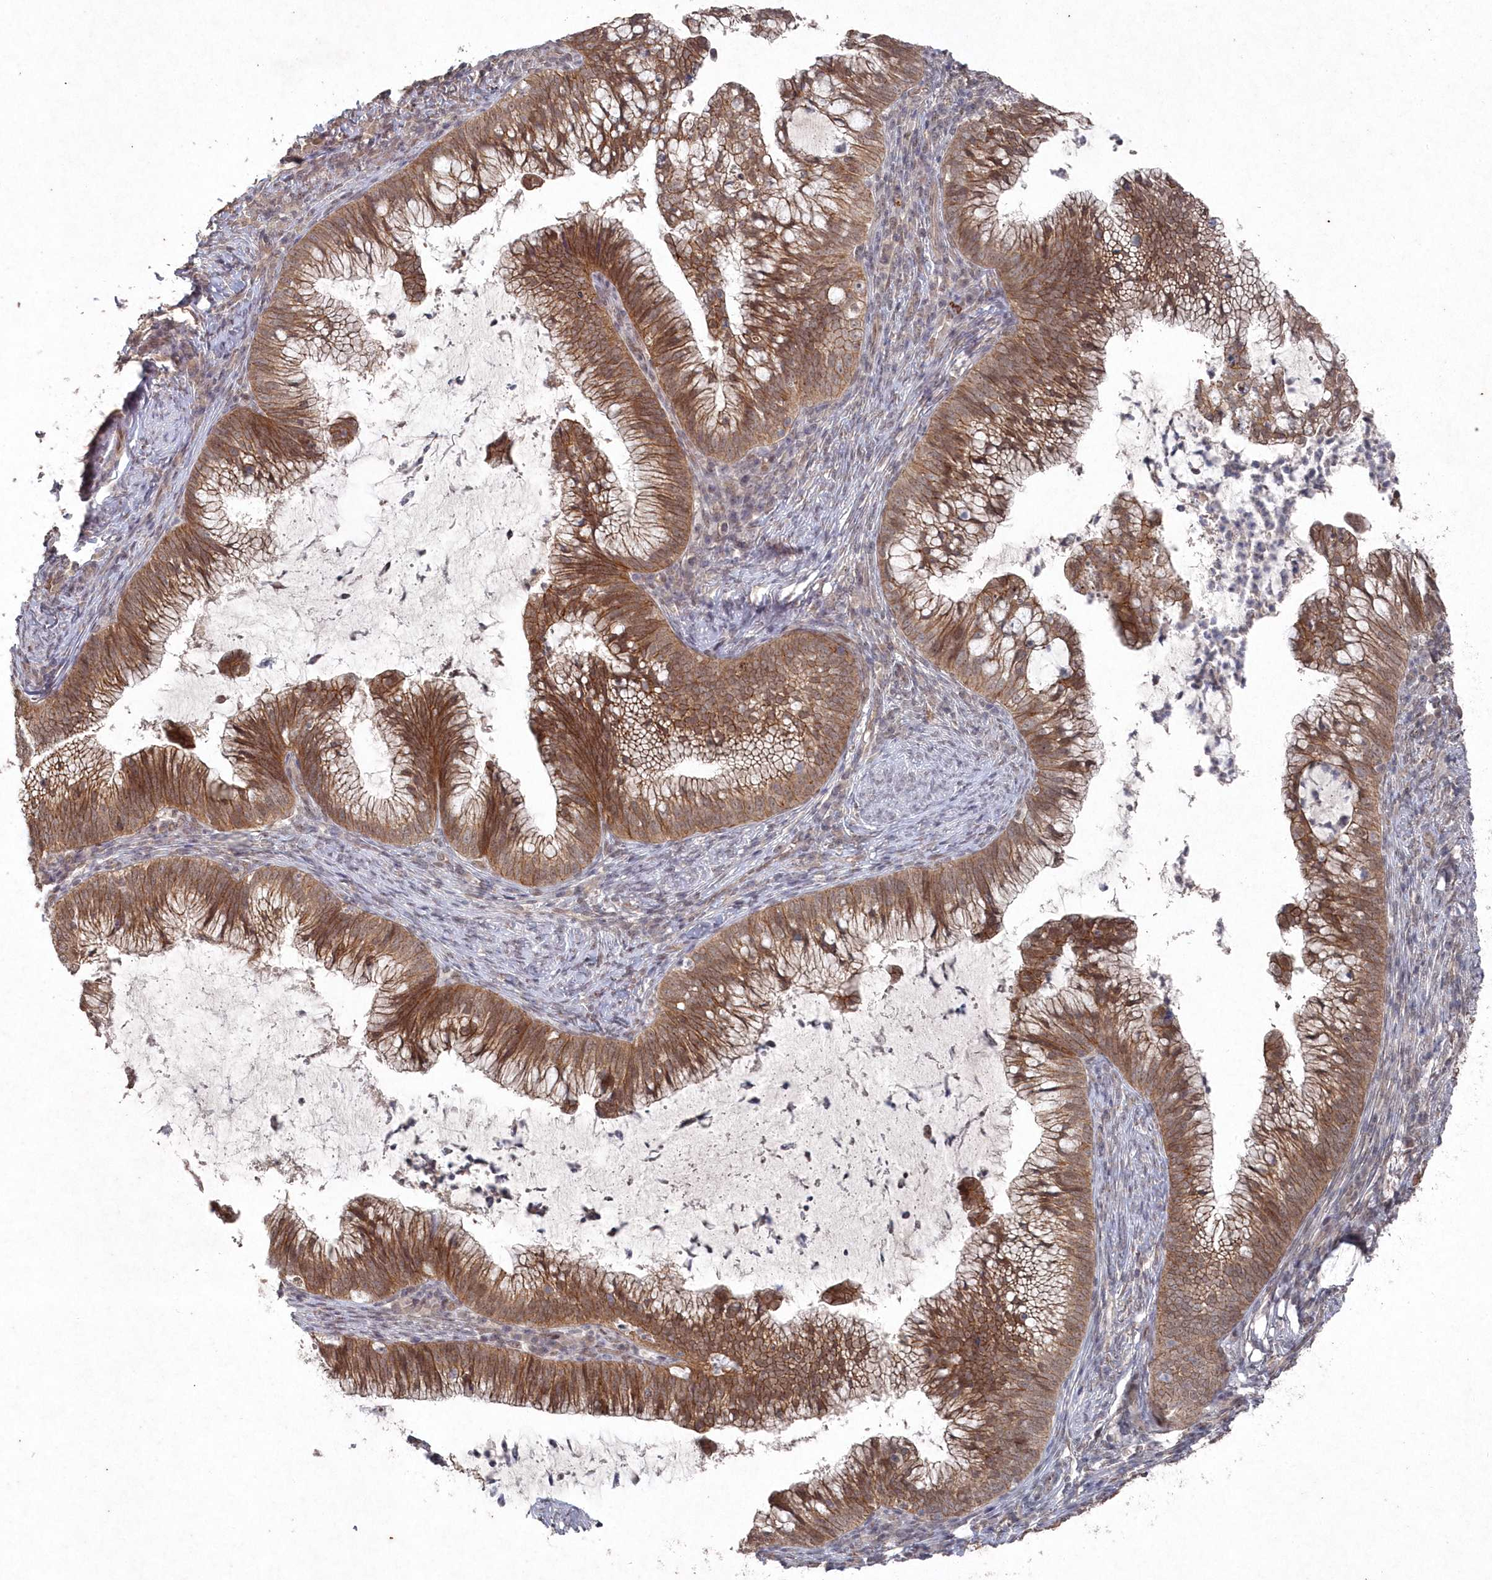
{"staining": {"intensity": "moderate", "quantity": ">75%", "location": "cytoplasmic/membranous"}, "tissue": "cervical cancer", "cell_type": "Tumor cells", "image_type": "cancer", "snomed": [{"axis": "morphology", "description": "Adenocarcinoma, NOS"}, {"axis": "topography", "description": "Cervix"}], "caption": "IHC of human cervical cancer (adenocarcinoma) shows medium levels of moderate cytoplasmic/membranous positivity in about >75% of tumor cells. The protein is stained brown, and the nuclei are stained in blue (DAB IHC with brightfield microscopy, high magnification).", "gene": "VSIG2", "patient": {"sex": "female", "age": 36}}